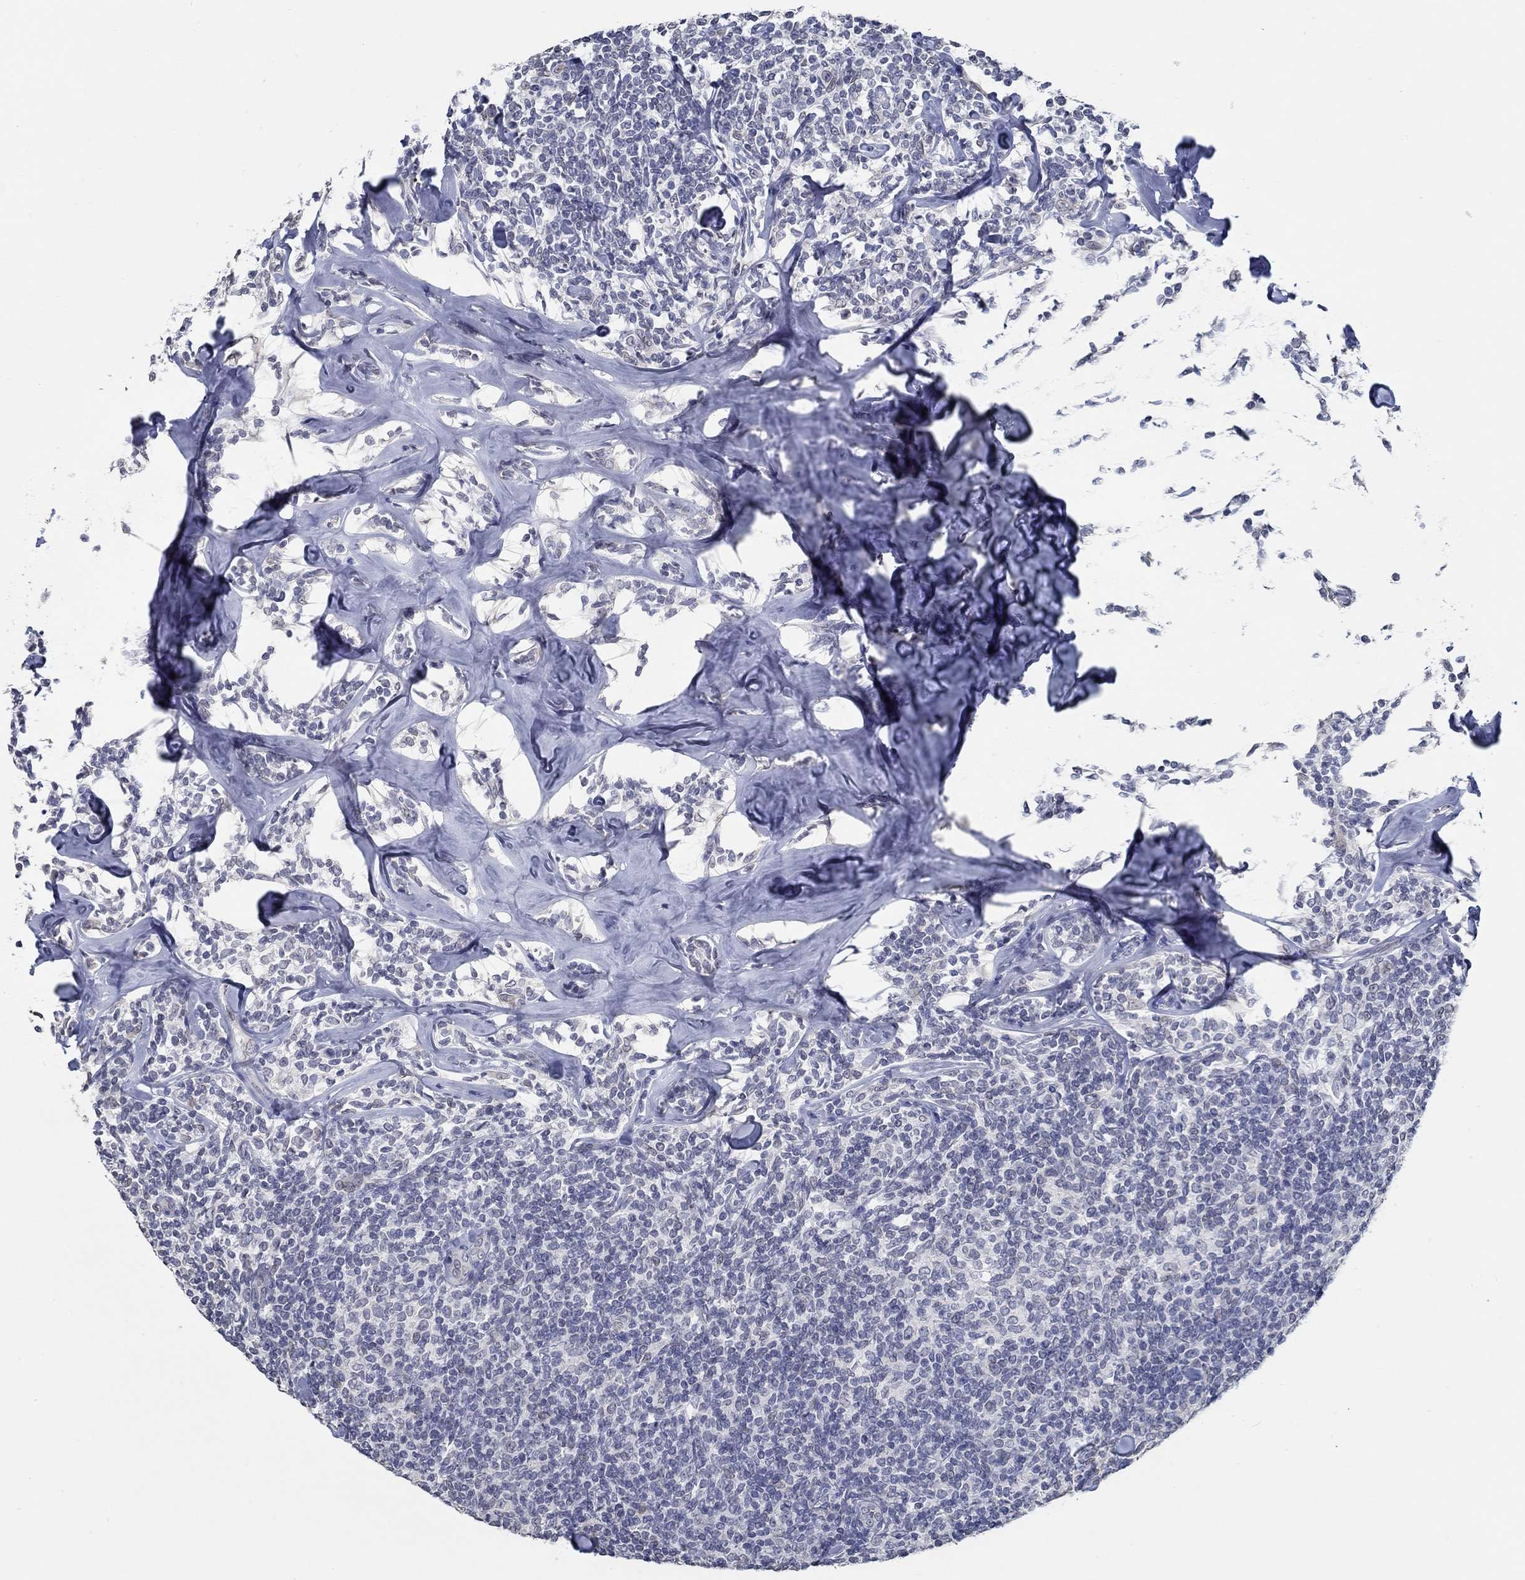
{"staining": {"intensity": "negative", "quantity": "none", "location": "none"}, "tissue": "lymphoma", "cell_type": "Tumor cells", "image_type": "cancer", "snomed": [{"axis": "morphology", "description": "Malignant lymphoma, non-Hodgkin's type, Low grade"}, {"axis": "topography", "description": "Lymph node"}], "caption": "Immunohistochemistry image of human lymphoma stained for a protein (brown), which reveals no expression in tumor cells.", "gene": "NUP155", "patient": {"sex": "female", "age": 56}}